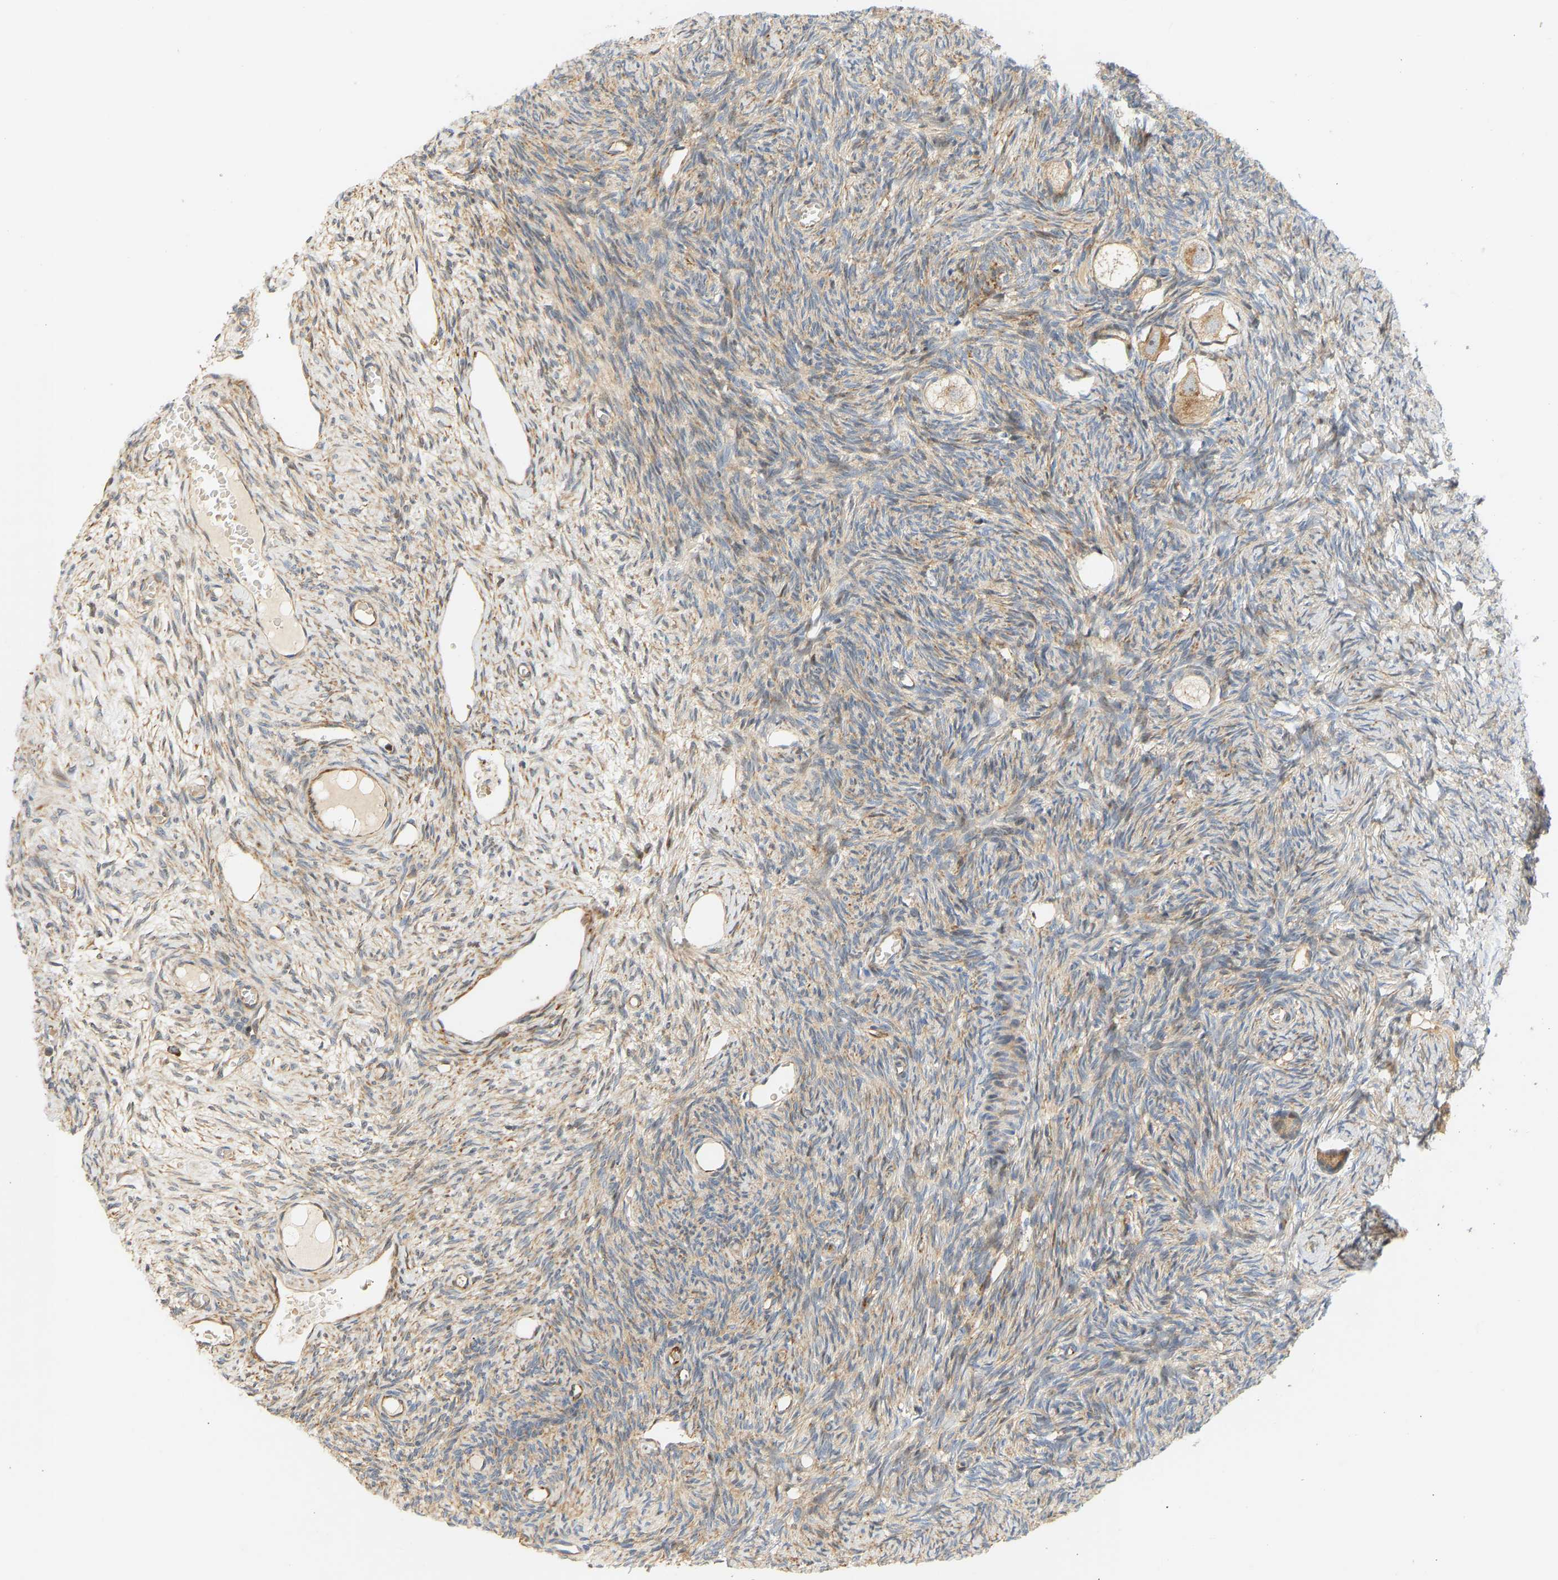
{"staining": {"intensity": "moderate", "quantity": ">75%", "location": "cytoplasmic/membranous"}, "tissue": "ovary", "cell_type": "Follicle cells", "image_type": "normal", "snomed": [{"axis": "morphology", "description": "Normal tissue, NOS"}, {"axis": "topography", "description": "Ovary"}], "caption": "DAB (3,3'-diaminobenzidine) immunohistochemical staining of benign human ovary displays moderate cytoplasmic/membranous protein positivity in about >75% of follicle cells. Using DAB (brown) and hematoxylin (blue) stains, captured at high magnification using brightfield microscopy.", "gene": "RPS14", "patient": {"sex": "female", "age": 27}}